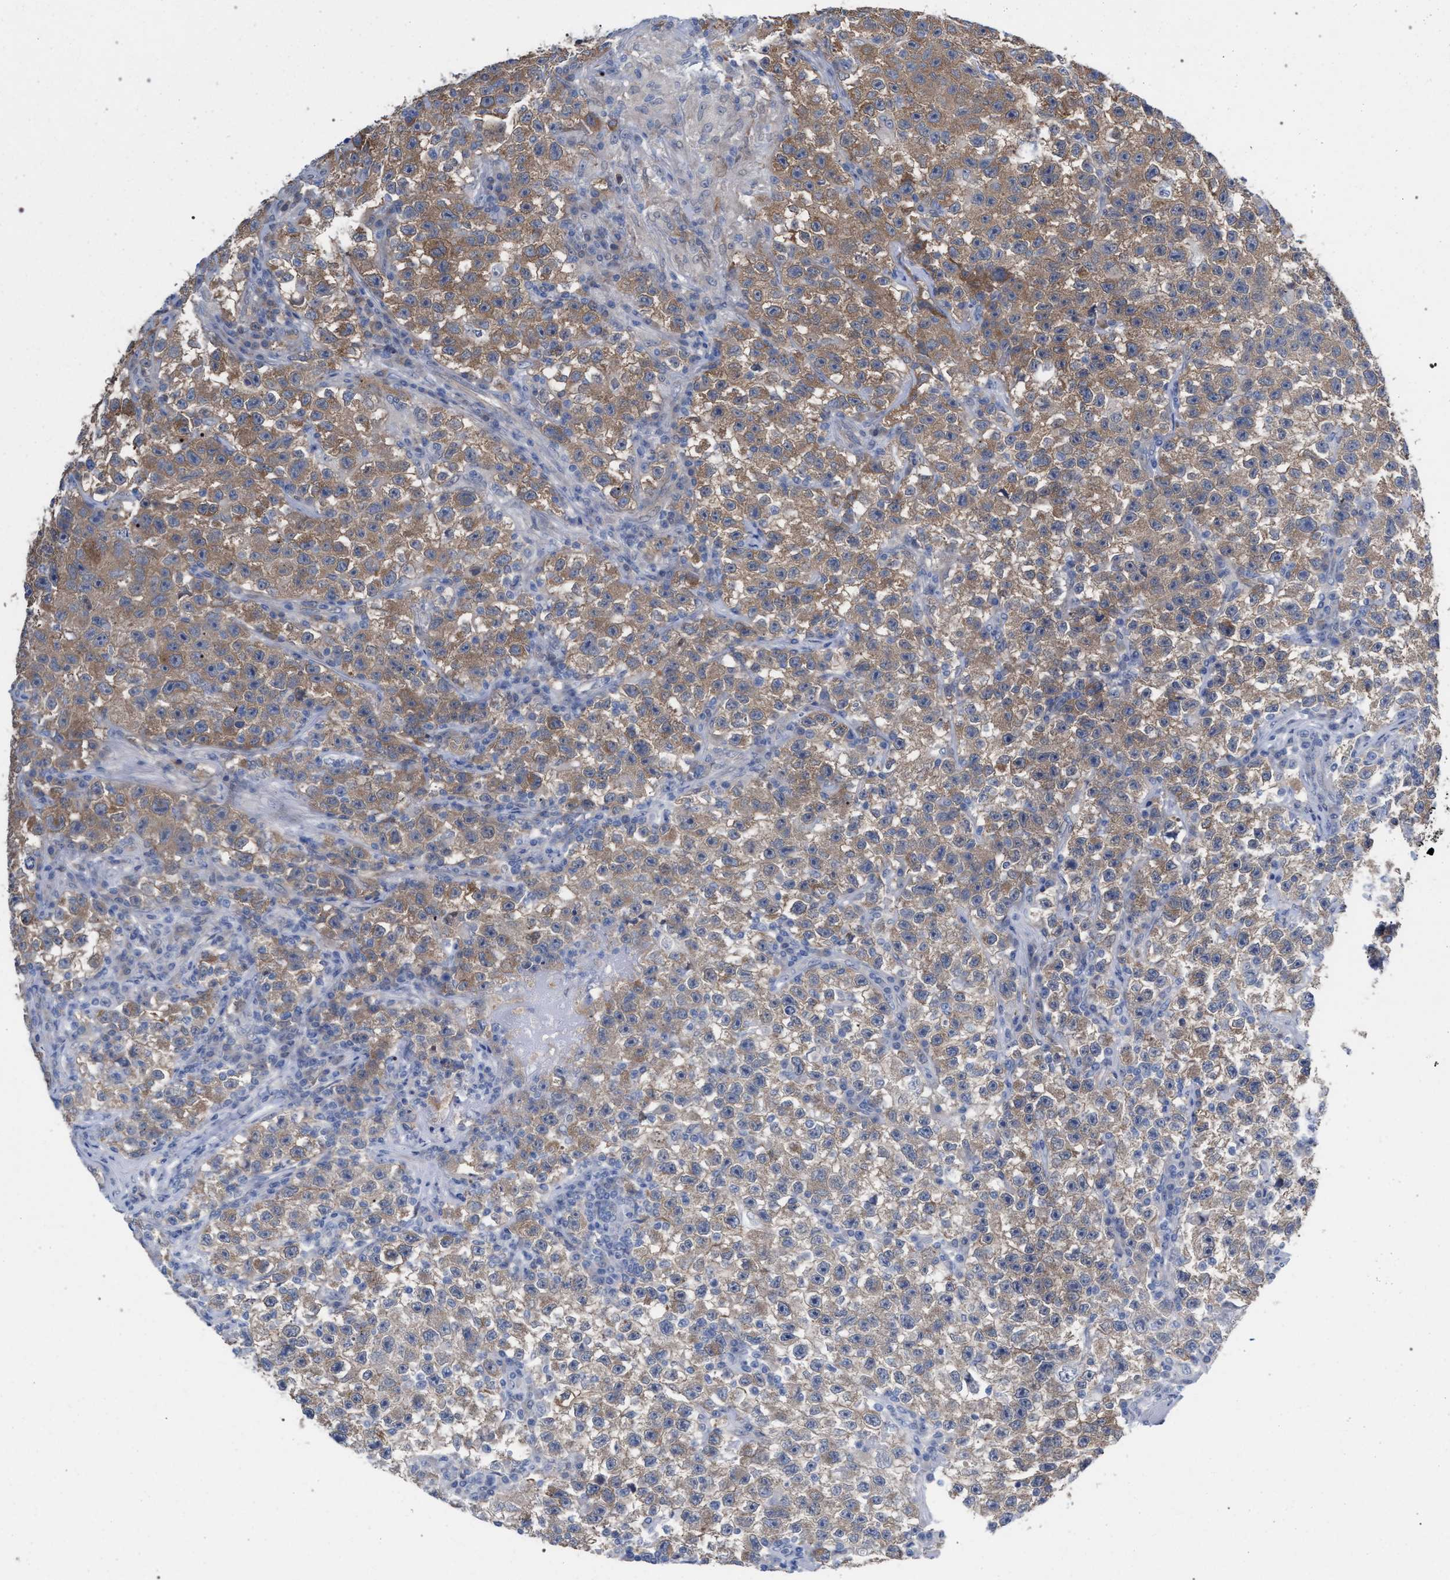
{"staining": {"intensity": "moderate", "quantity": ">75%", "location": "cytoplasmic/membranous"}, "tissue": "testis cancer", "cell_type": "Tumor cells", "image_type": "cancer", "snomed": [{"axis": "morphology", "description": "Seminoma, NOS"}, {"axis": "topography", "description": "Testis"}], "caption": "Protein staining shows moderate cytoplasmic/membranous staining in approximately >75% of tumor cells in seminoma (testis). The protein of interest is stained brown, and the nuclei are stained in blue (DAB (3,3'-diaminobenzidine) IHC with brightfield microscopy, high magnification).", "gene": "FHOD3", "patient": {"sex": "male", "age": 22}}